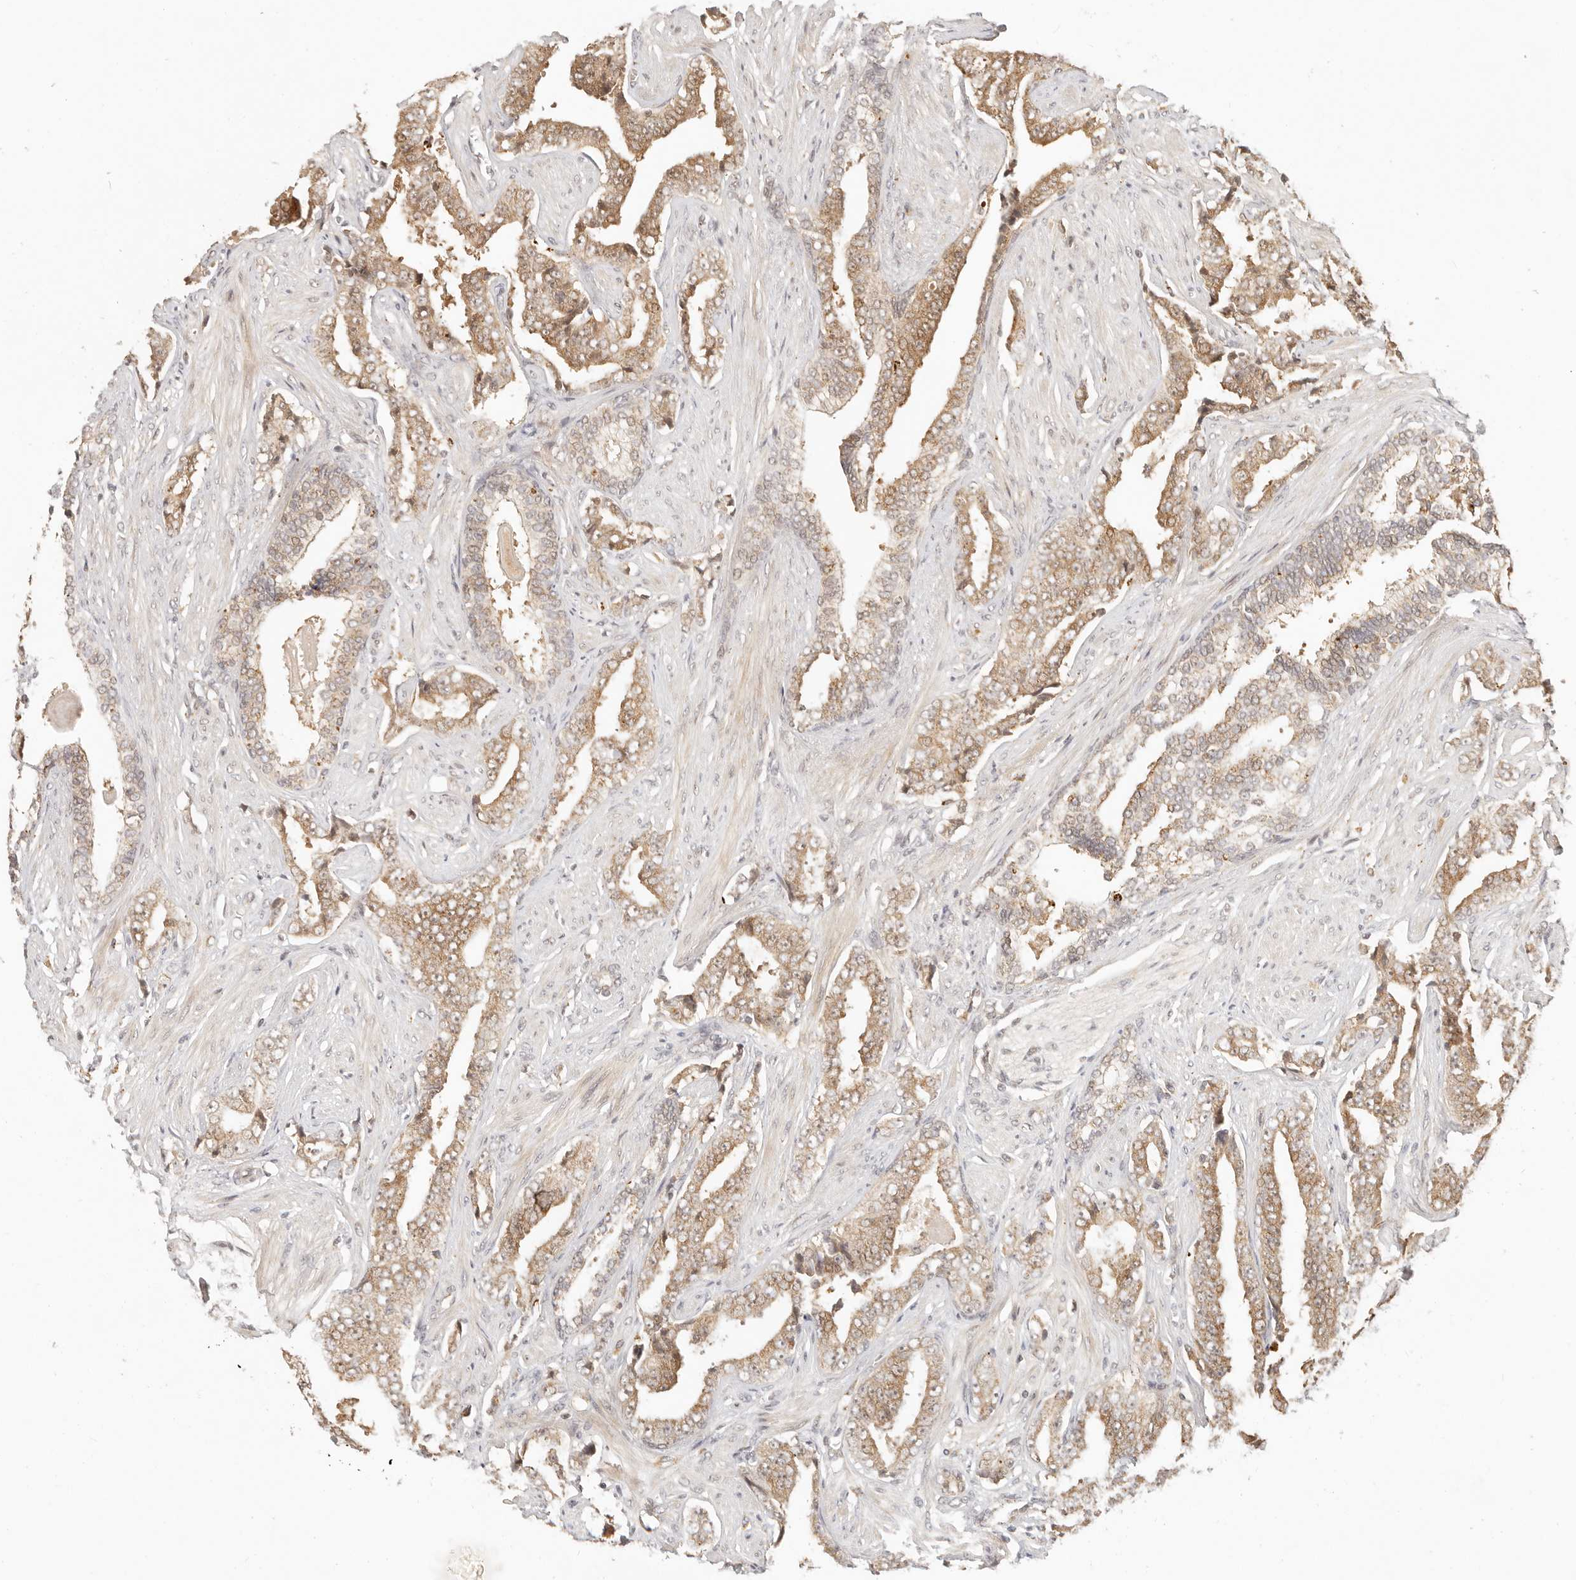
{"staining": {"intensity": "moderate", "quantity": ">75%", "location": "cytoplasmic/membranous"}, "tissue": "prostate cancer", "cell_type": "Tumor cells", "image_type": "cancer", "snomed": [{"axis": "morphology", "description": "Adenocarcinoma, High grade"}, {"axis": "topography", "description": "Prostate"}], "caption": "This is an image of immunohistochemistry (IHC) staining of prostate cancer (high-grade adenocarcinoma), which shows moderate expression in the cytoplasmic/membranous of tumor cells.", "gene": "INTS11", "patient": {"sex": "male", "age": 71}}